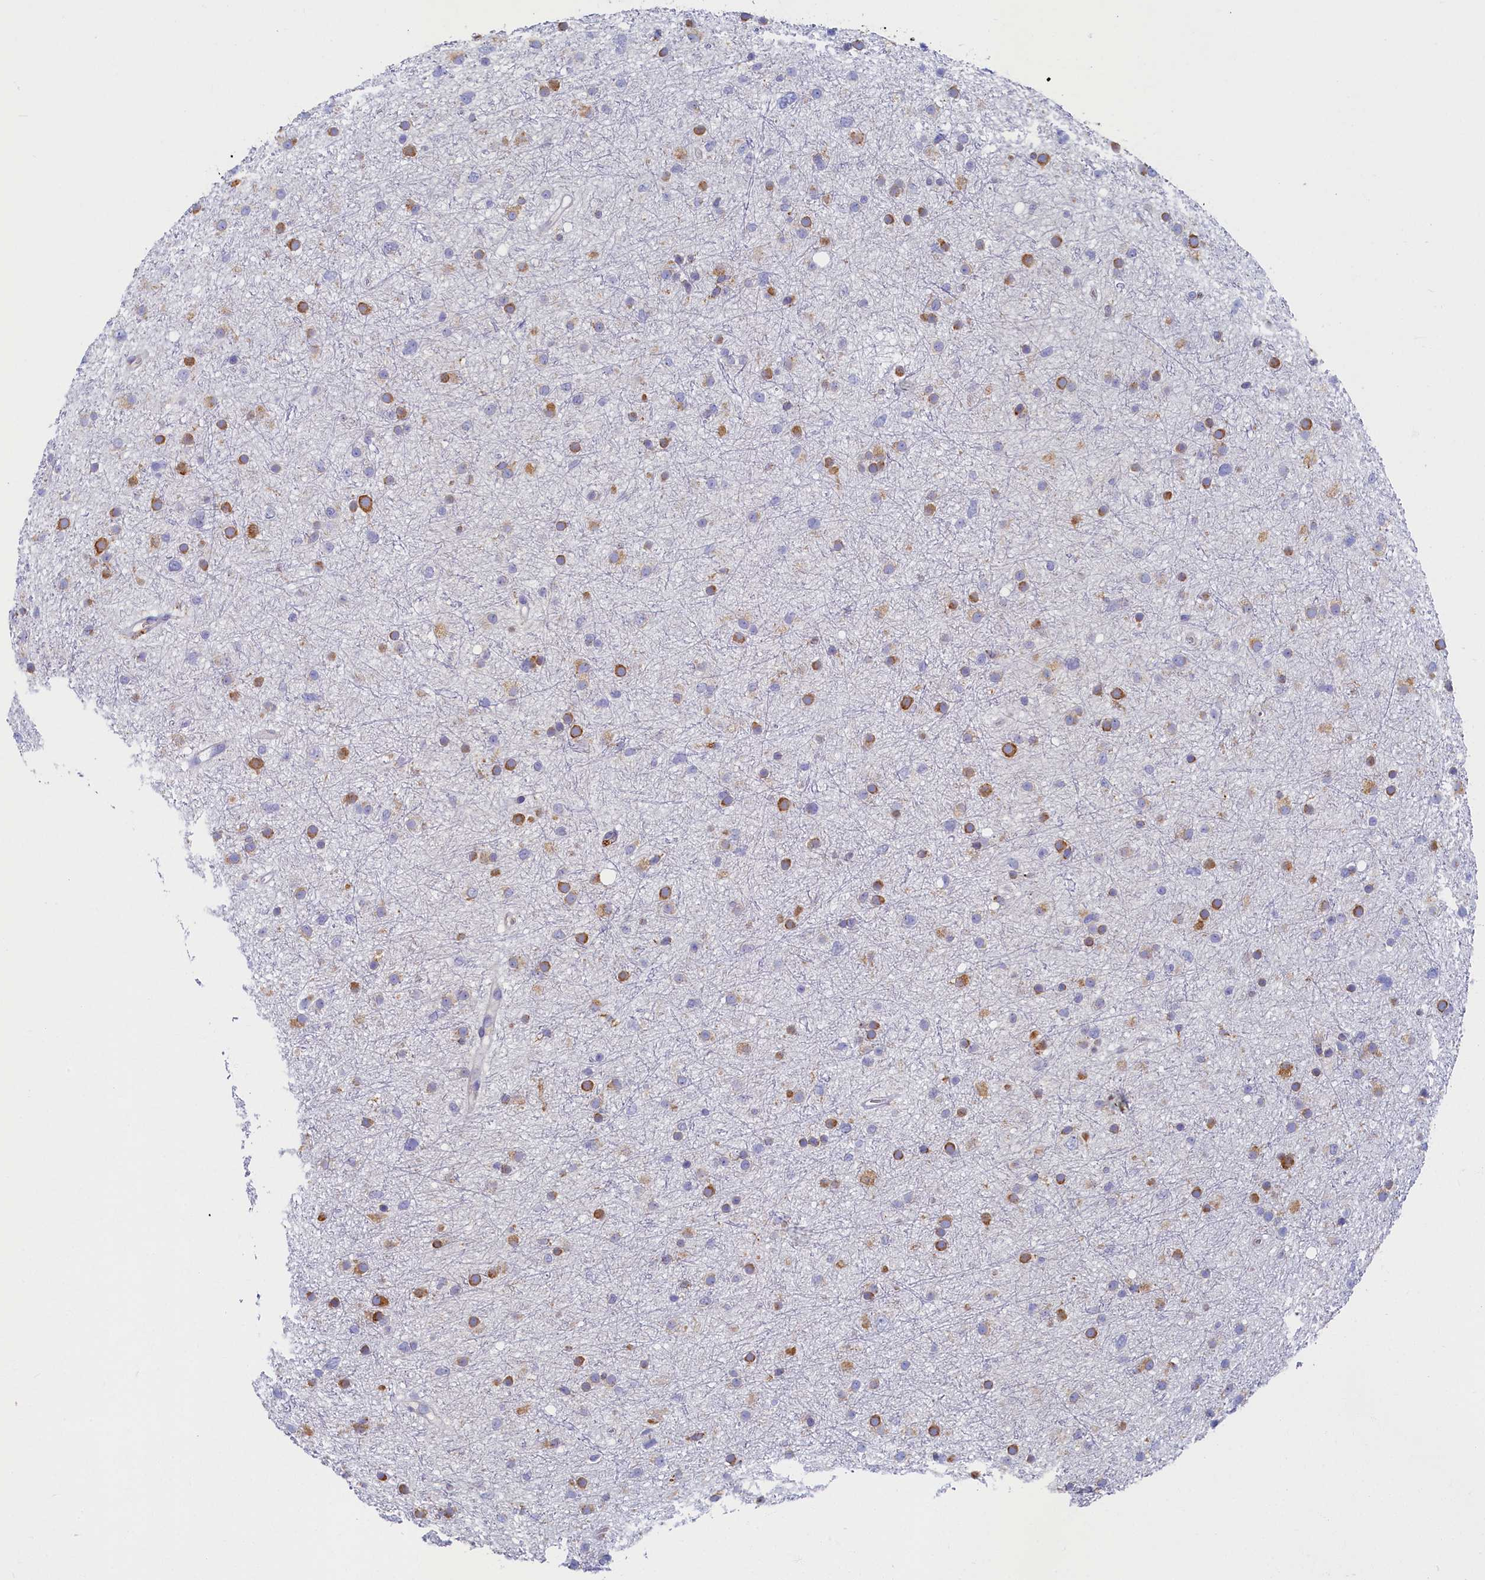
{"staining": {"intensity": "moderate", "quantity": "25%-75%", "location": "cytoplasmic/membranous"}, "tissue": "glioma", "cell_type": "Tumor cells", "image_type": "cancer", "snomed": [{"axis": "morphology", "description": "Glioma, malignant, Low grade"}, {"axis": "topography", "description": "Cerebral cortex"}], "caption": "Malignant glioma (low-grade) stained with DAB immunohistochemistry (IHC) reveals medium levels of moderate cytoplasmic/membranous positivity in about 25%-75% of tumor cells. (Stains: DAB in brown, nuclei in blue, Microscopy: brightfield microscopy at high magnification).", "gene": "TMEM18", "patient": {"sex": "female", "age": 39}}